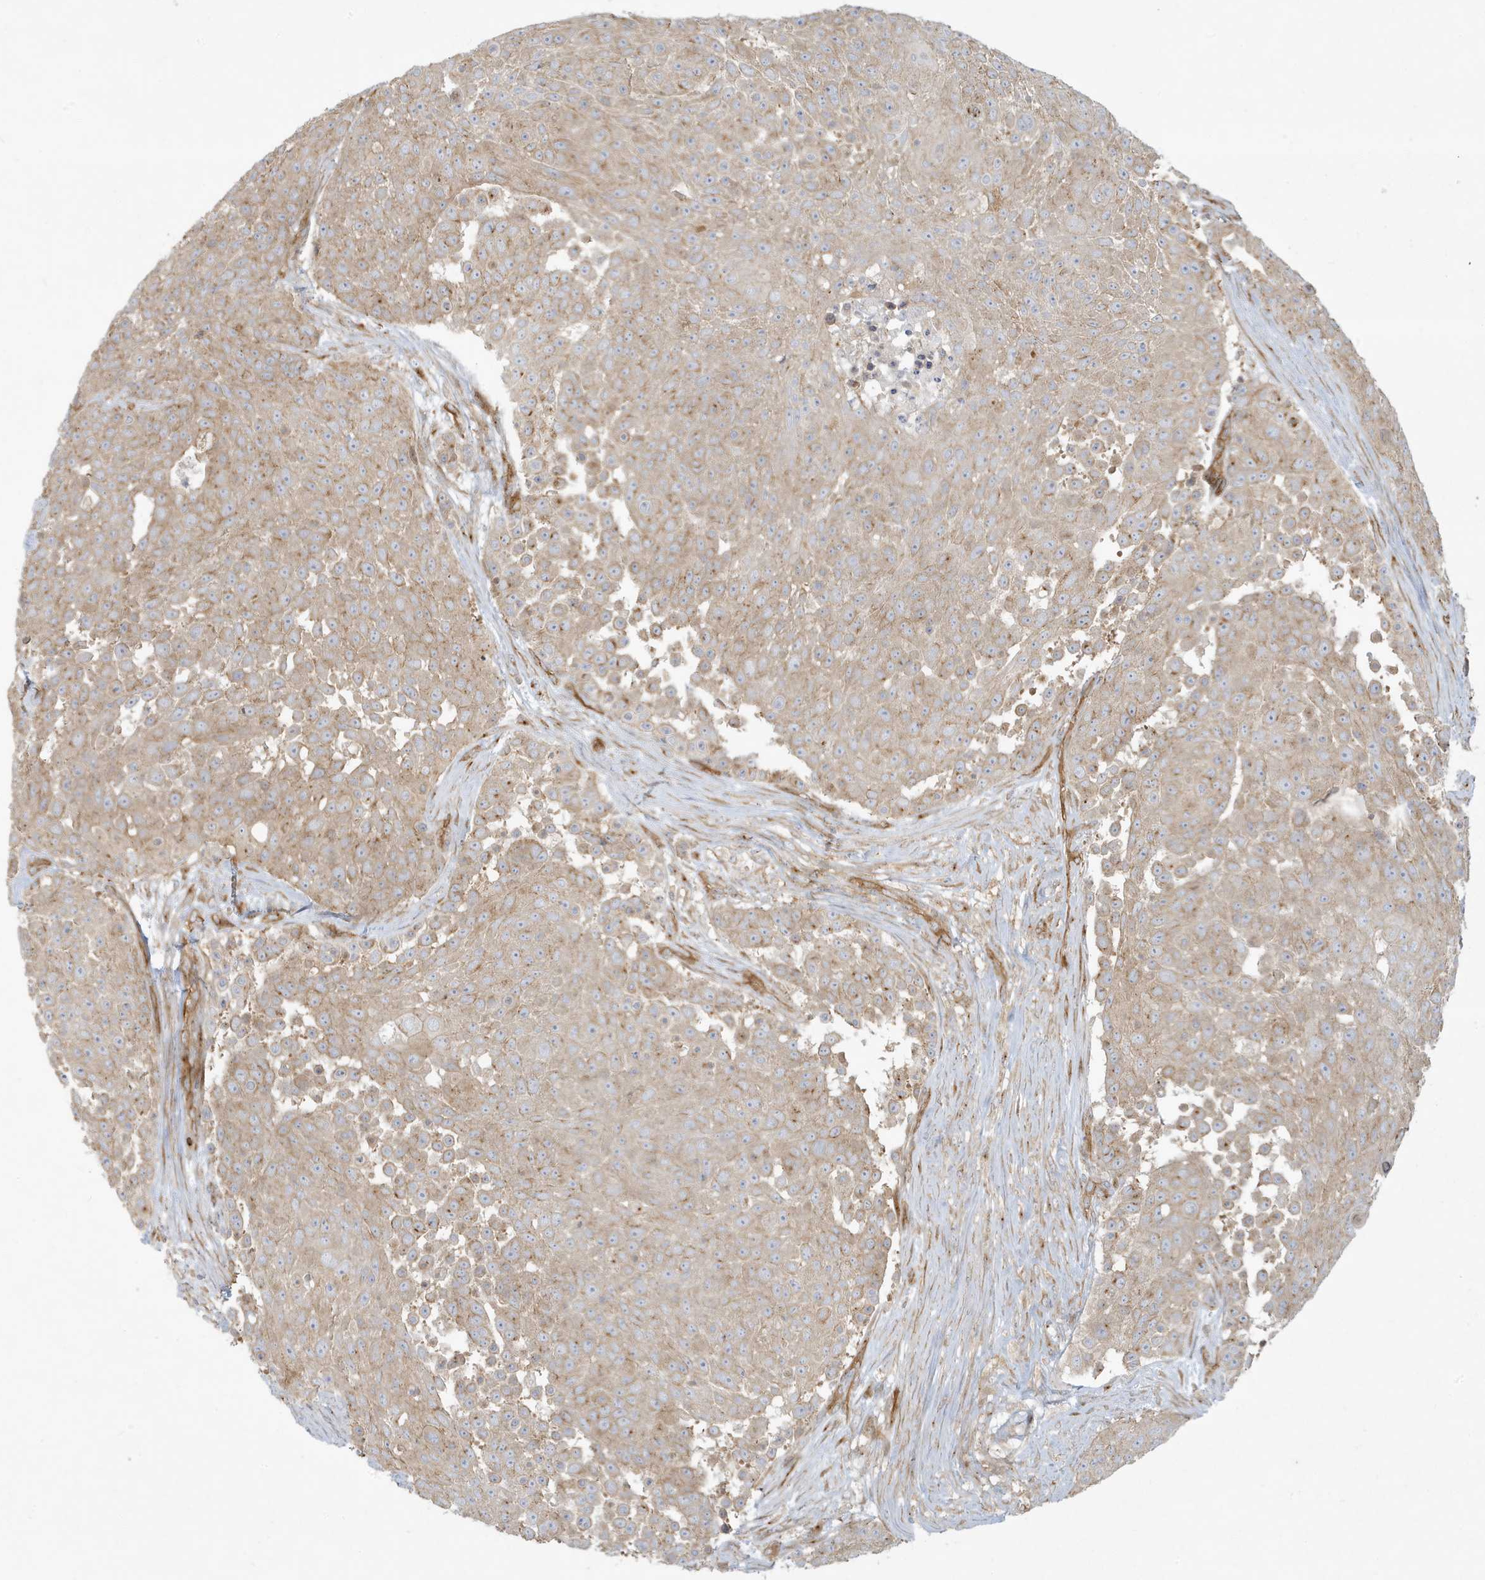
{"staining": {"intensity": "weak", "quantity": ">75%", "location": "cytoplasmic/membranous"}, "tissue": "urothelial cancer", "cell_type": "Tumor cells", "image_type": "cancer", "snomed": [{"axis": "morphology", "description": "Urothelial carcinoma, High grade"}, {"axis": "topography", "description": "Urinary bladder"}], "caption": "Immunohistochemical staining of urothelial cancer reveals low levels of weak cytoplasmic/membranous expression in about >75% of tumor cells. Using DAB (brown) and hematoxylin (blue) stains, captured at high magnification using brightfield microscopy.", "gene": "ATP23", "patient": {"sex": "female", "age": 63}}